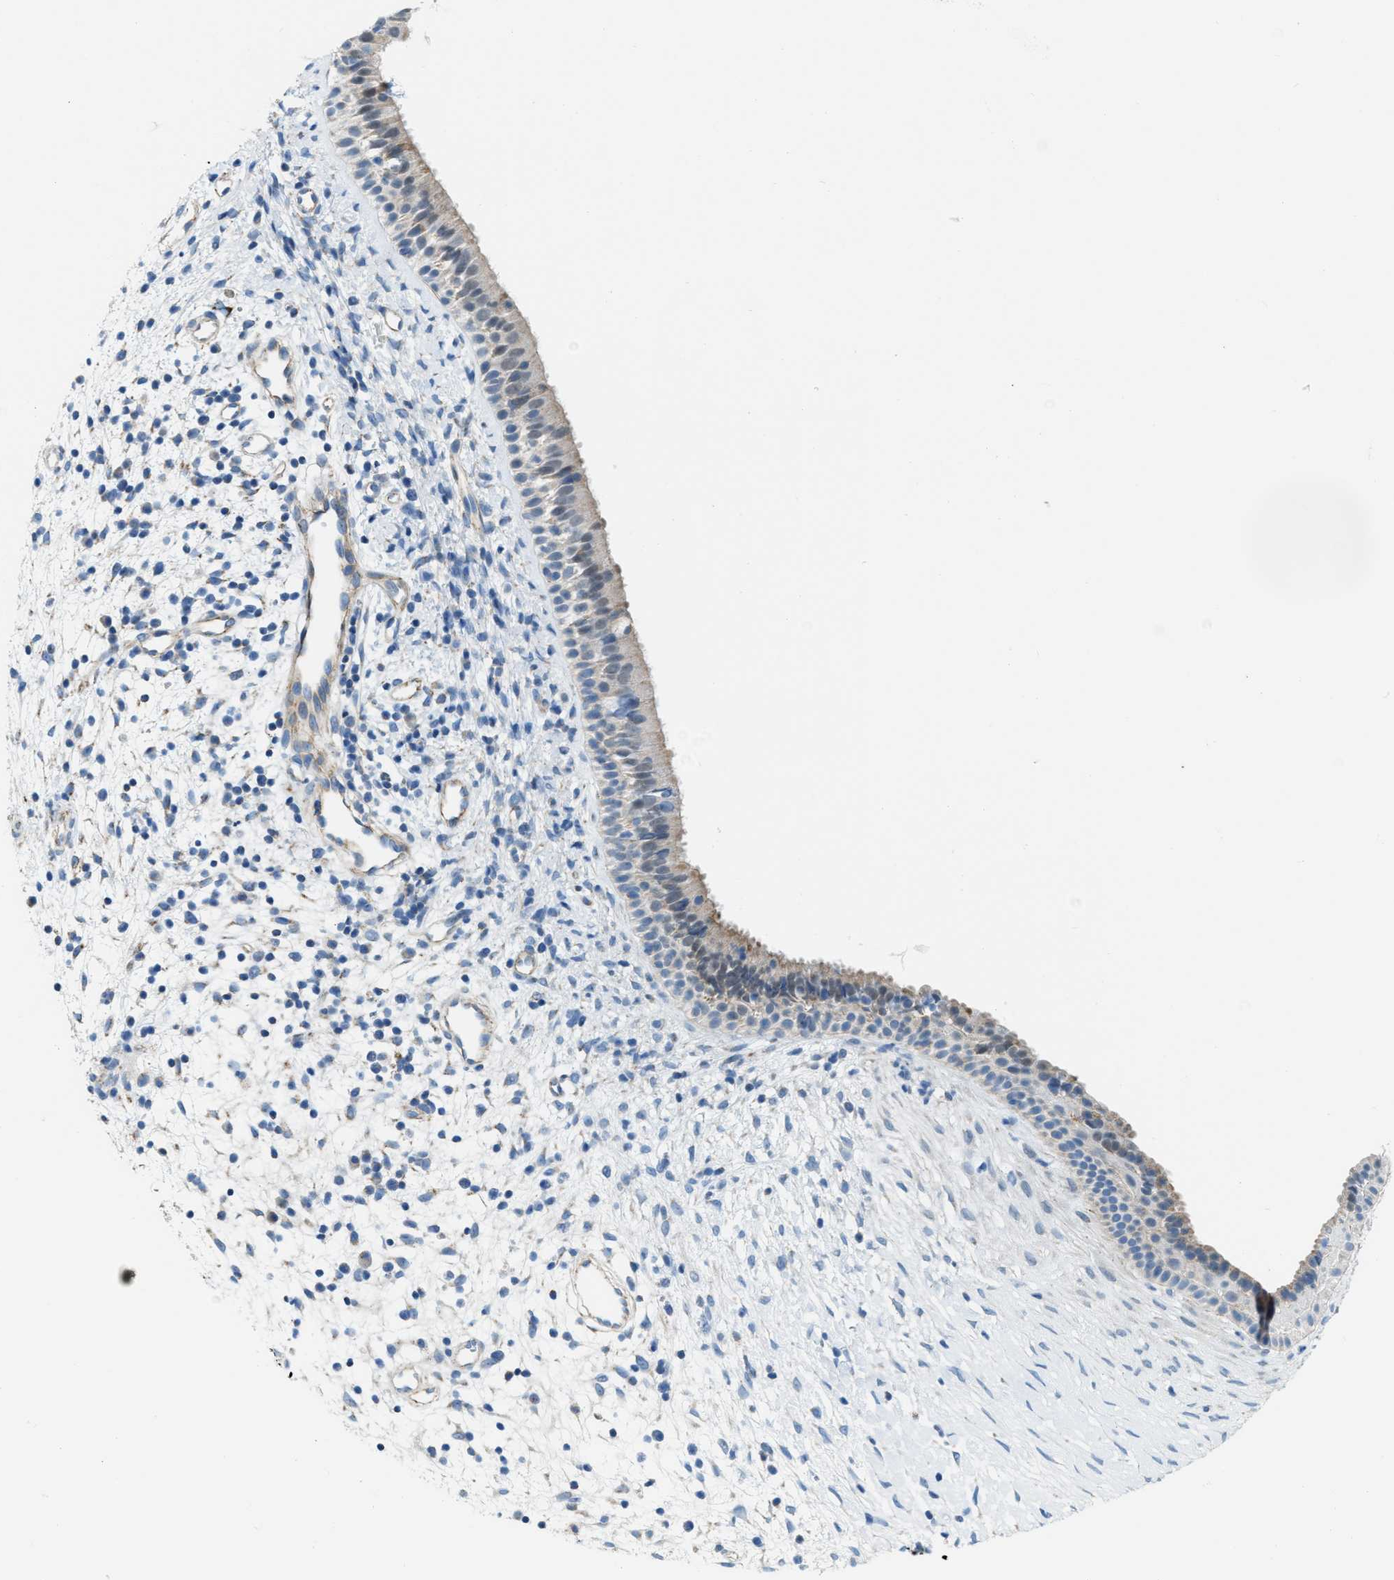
{"staining": {"intensity": "weak", "quantity": "<25%", "location": "cytoplasmic/membranous"}, "tissue": "nasopharynx", "cell_type": "Respiratory epithelial cells", "image_type": "normal", "snomed": [{"axis": "morphology", "description": "Normal tissue, NOS"}, {"axis": "topography", "description": "Nasopharynx"}], "caption": "Respiratory epithelial cells show no significant protein expression in benign nasopharynx.", "gene": "JADE1", "patient": {"sex": "male", "age": 22}}